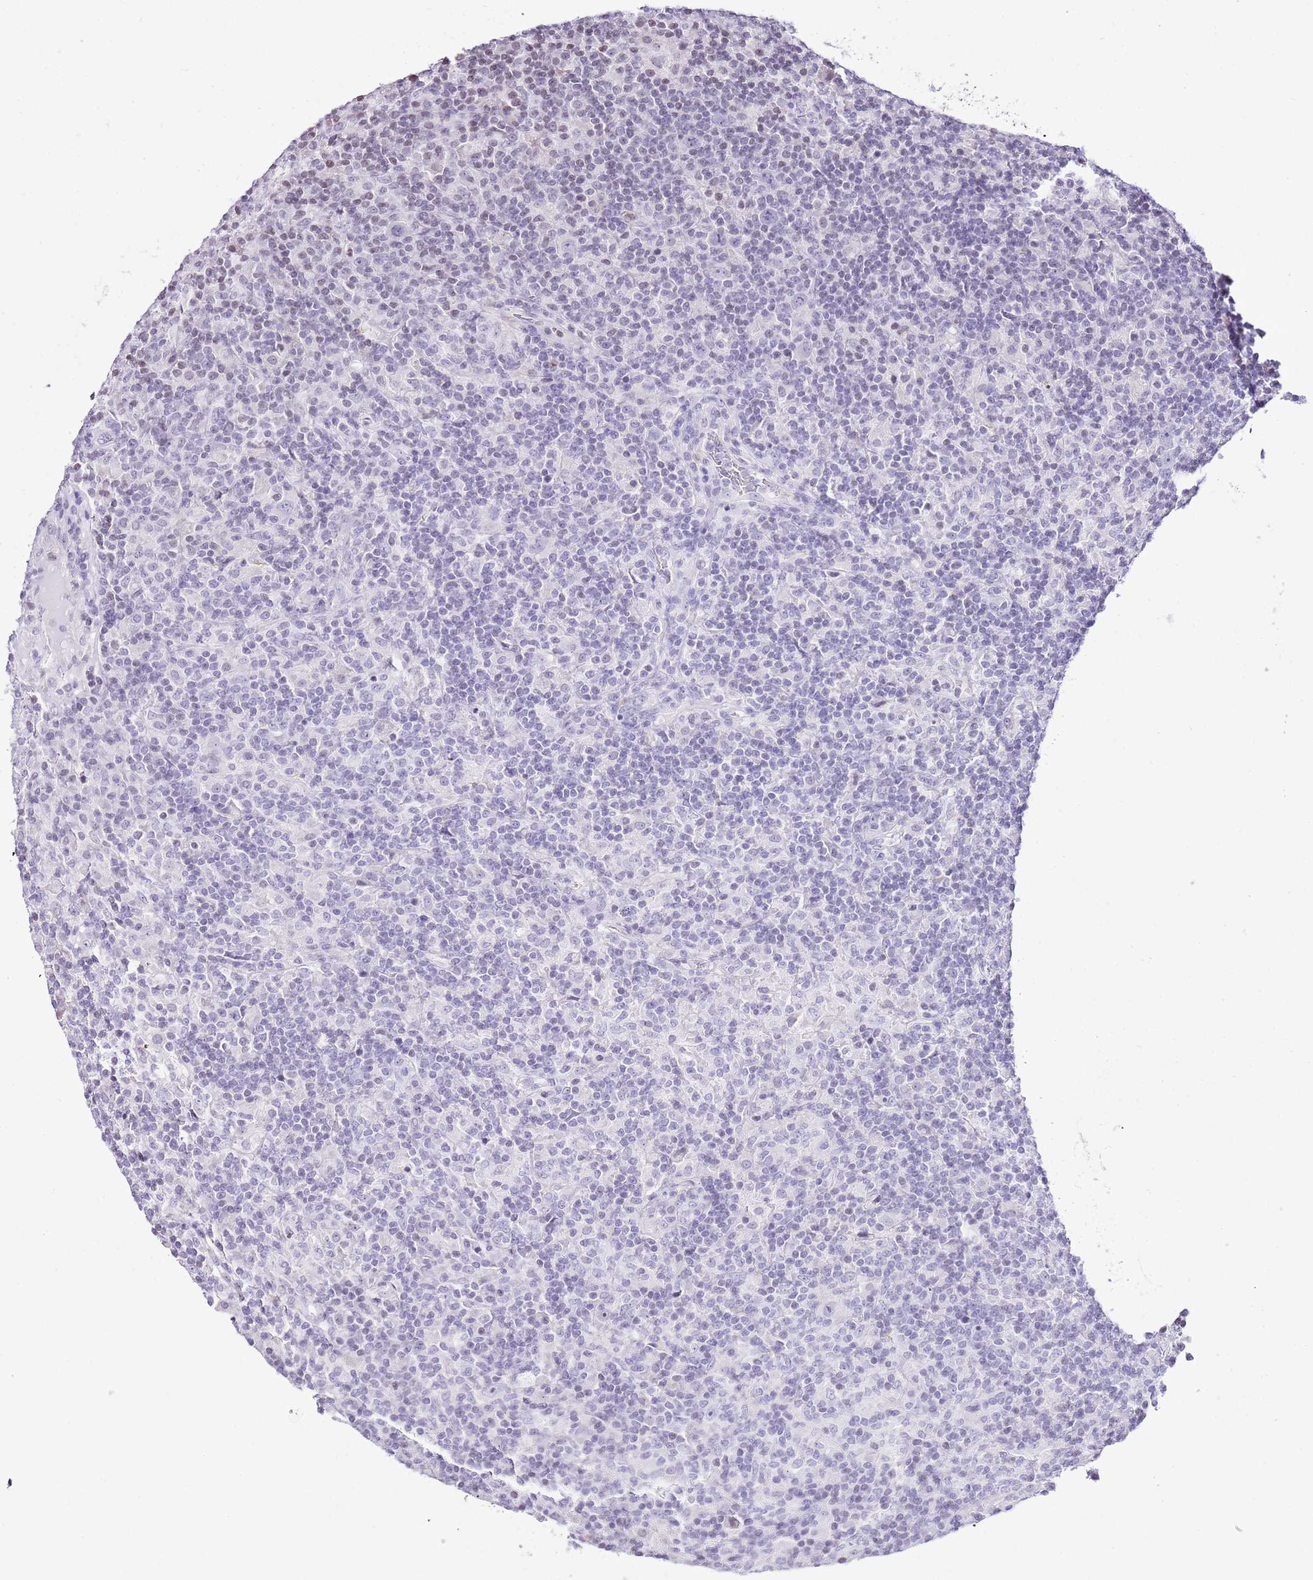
{"staining": {"intensity": "negative", "quantity": "none", "location": "none"}, "tissue": "lymphoma", "cell_type": "Tumor cells", "image_type": "cancer", "snomed": [{"axis": "morphology", "description": "Hodgkin's disease, NOS"}, {"axis": "topography", "description": "Lymph node"}], "caption": "The IHC micrograph has no significant positivity in tumor cells of Hodgkin's disease tissue.", "gene": "PRR15", "patient": {"sex": "male", "age": 70}}